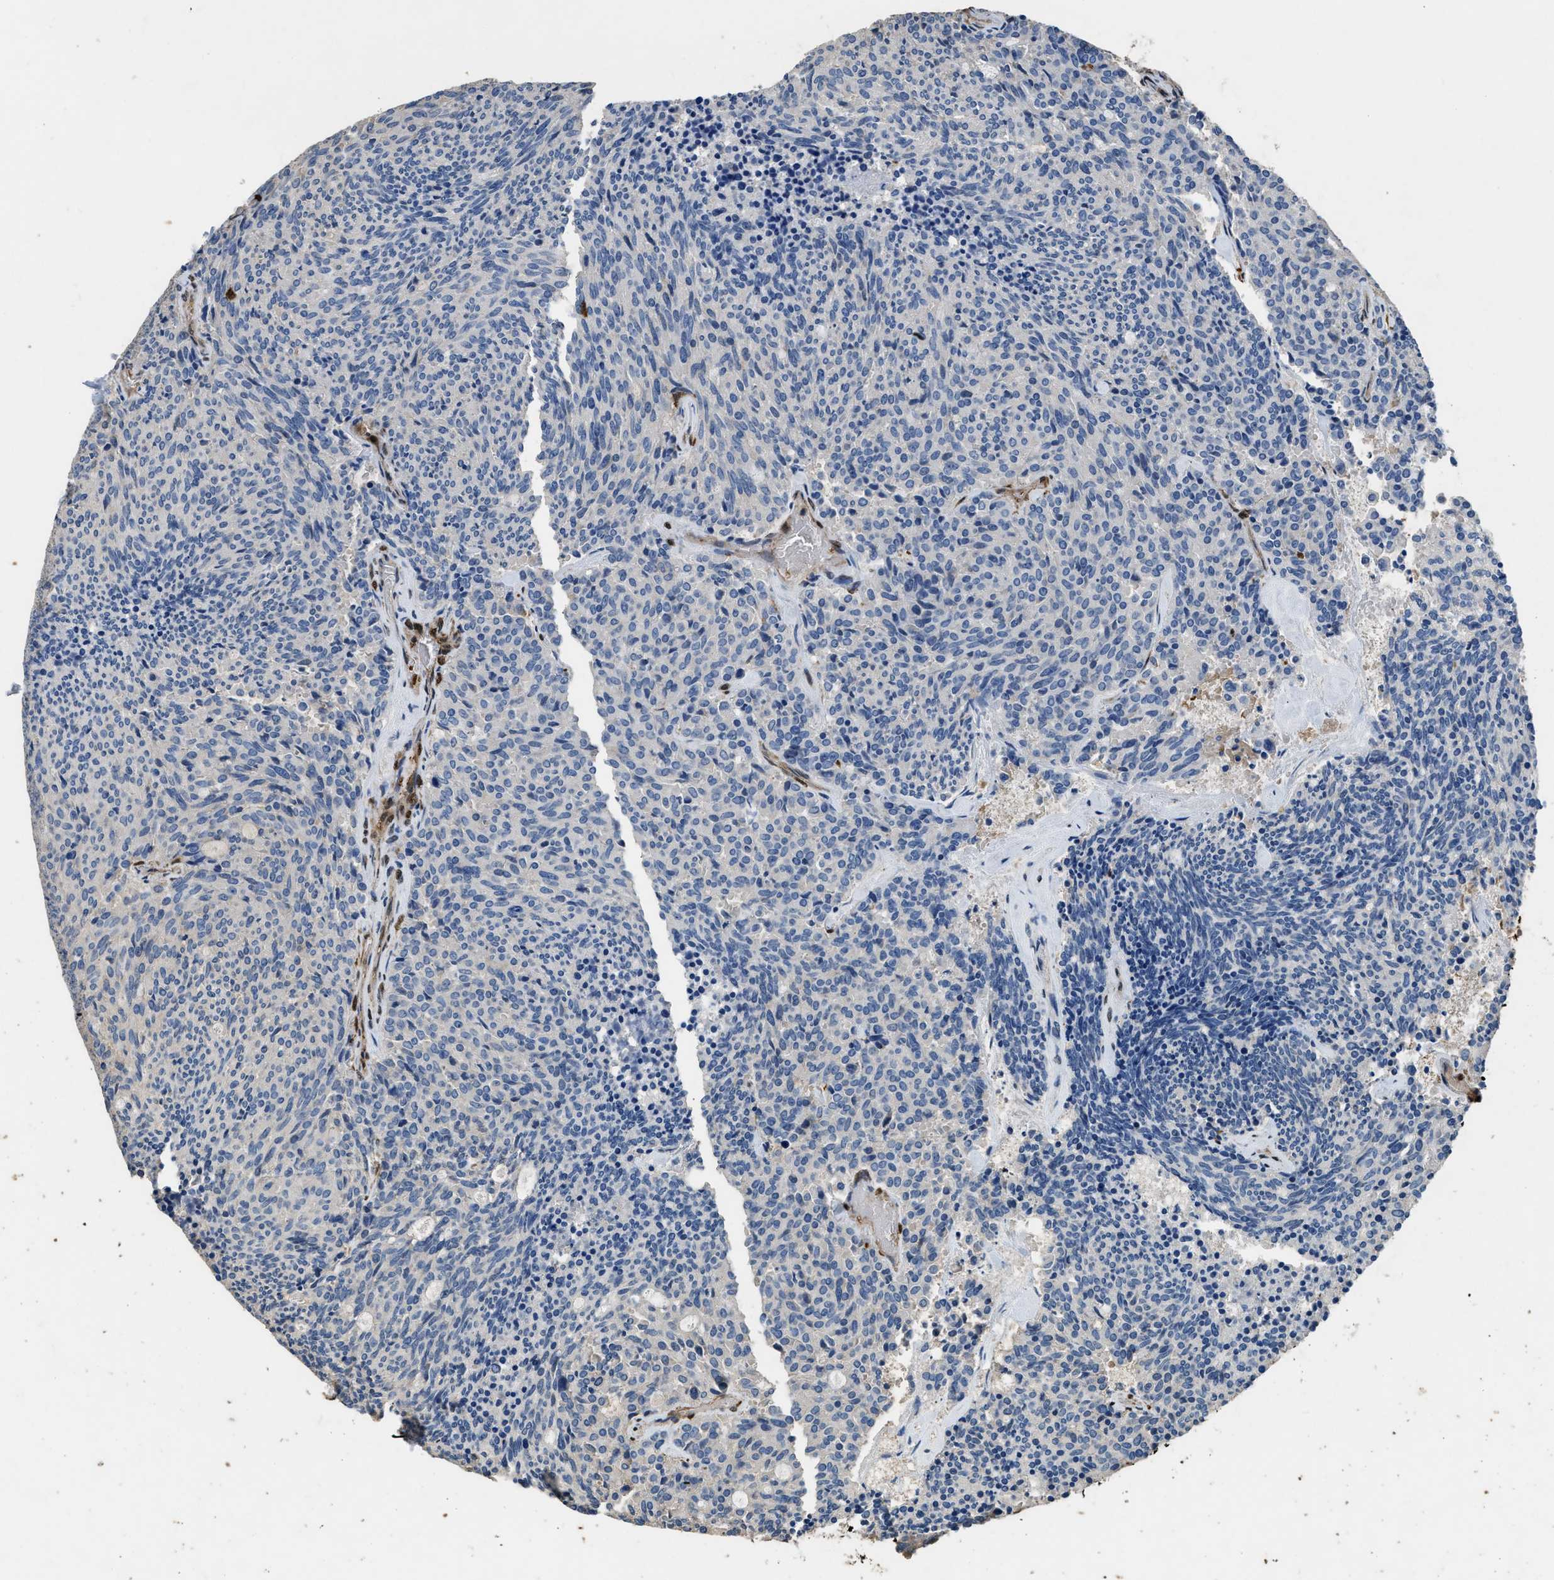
{"staining": {"intensity": "negative", "quantity": "none", "location": "none"}, "tissue": "carcinoid", "cell_type": "Tumor cells", "image_type": "cancer", "snomed": [{"axis": "morphology", "description": "Carcinoid, malignant, NOS"}, {"axis": "topography", "description": "Pancreas"}], "caption": "The IHC micrograph has no significant staining in tumor cells of carcinoid (malignant) tissue.", "gene": "ARHGDIB", "patient": {"sex": "female", "age": 54}}